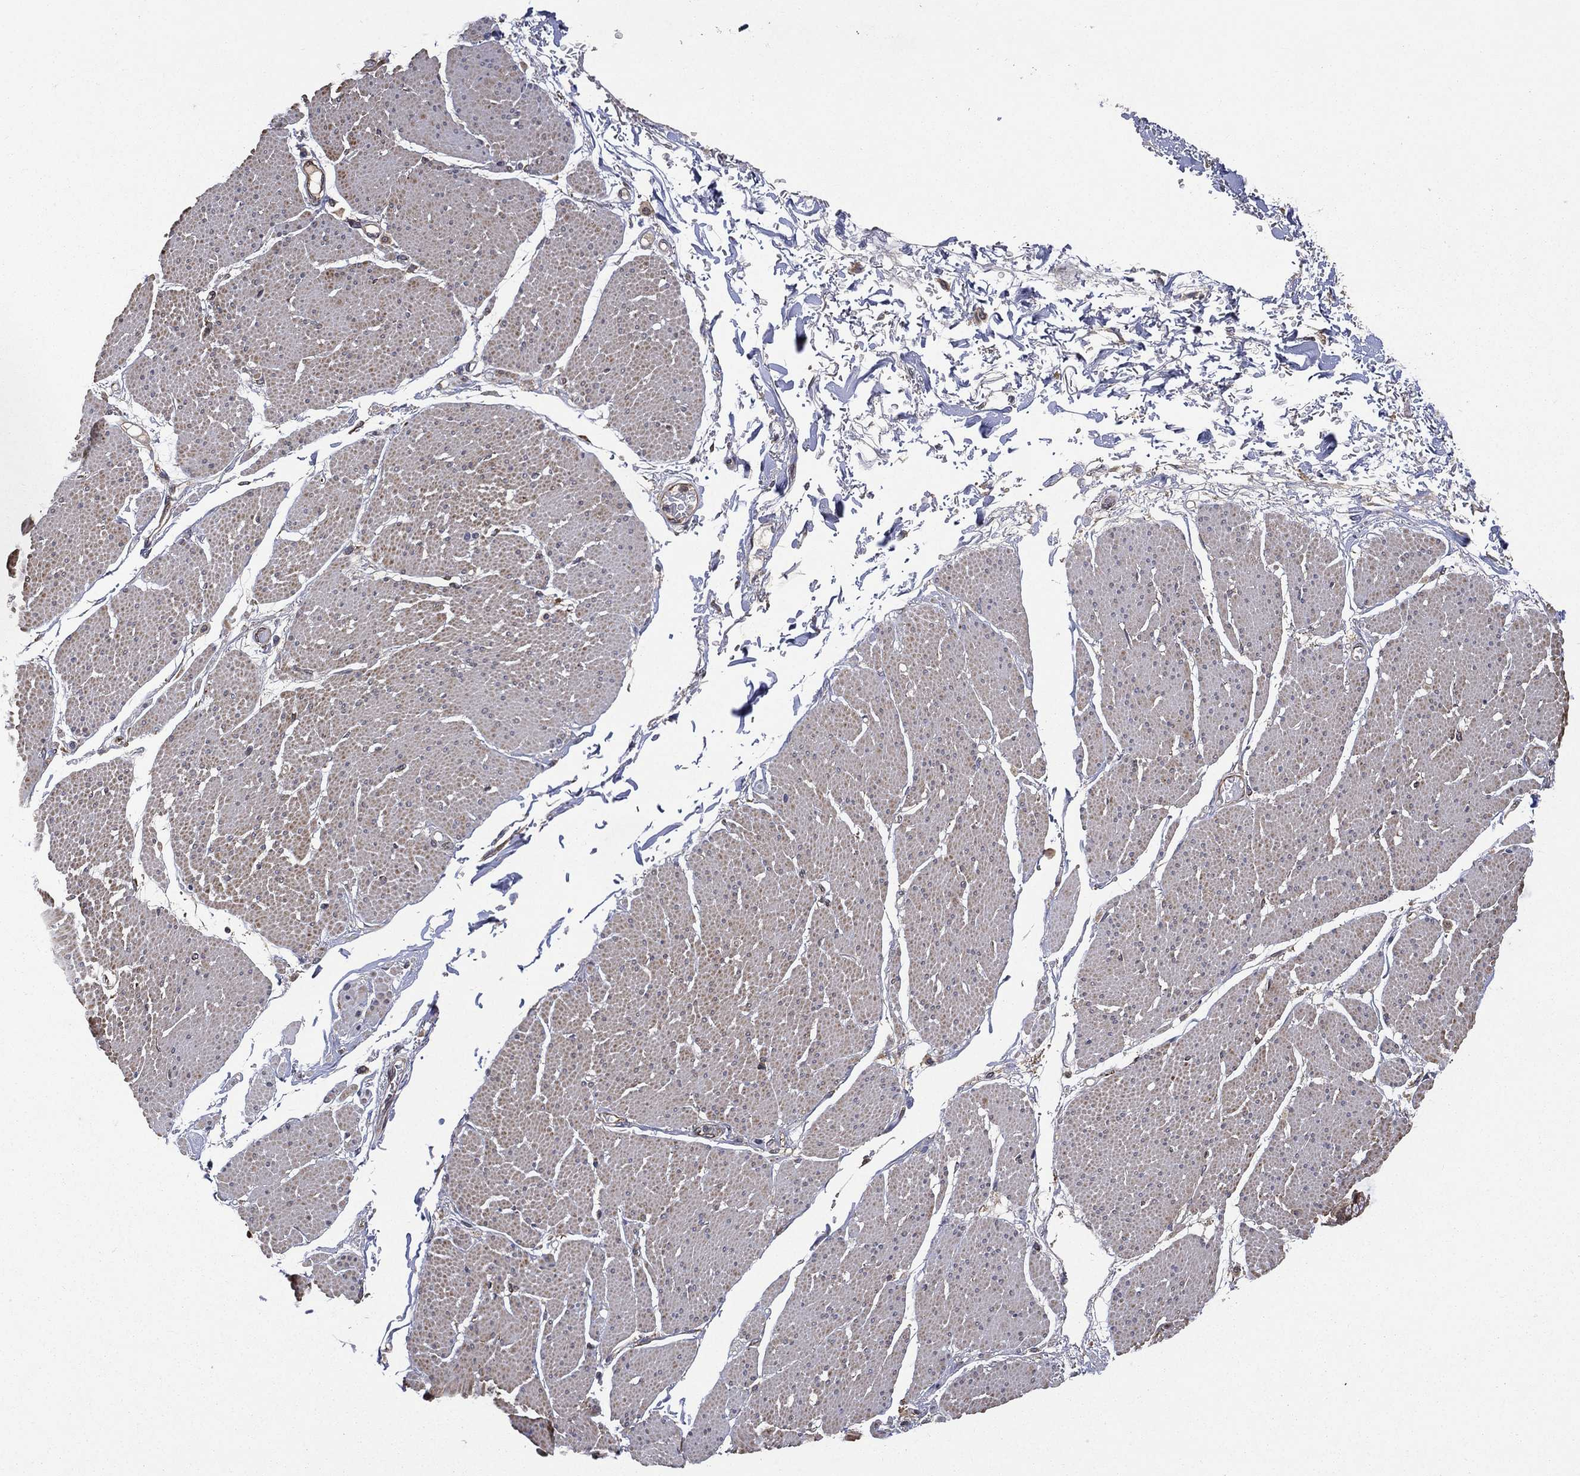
{"staining": {"intensity": "moderate", "quantity": "<25%", "location": "cytoplasmic/membranous"}, "tissue": "smooth muscle", "cell_type": "Smooth muscle cells", "image_type": "normal", "snomed": [{"axis": "morphology", "description": "Normal tissue, NOS"}, {"axis": "topography", "description": "Smooth muscle"}, {"axis": "topography", "description": "Anal"}], "caption": "Immunohistochemical staining of unremarkable human smooth muscle reveals <25% levels of moderate cytoplasmic/membranous protein positivity in about <25% of smooth muscle cells. (brown staining indicates protein expression, while blue staining denotes nuclei).", "gene": "RAB11FIP4", "patient": {"sex": "male", "age": 83}}